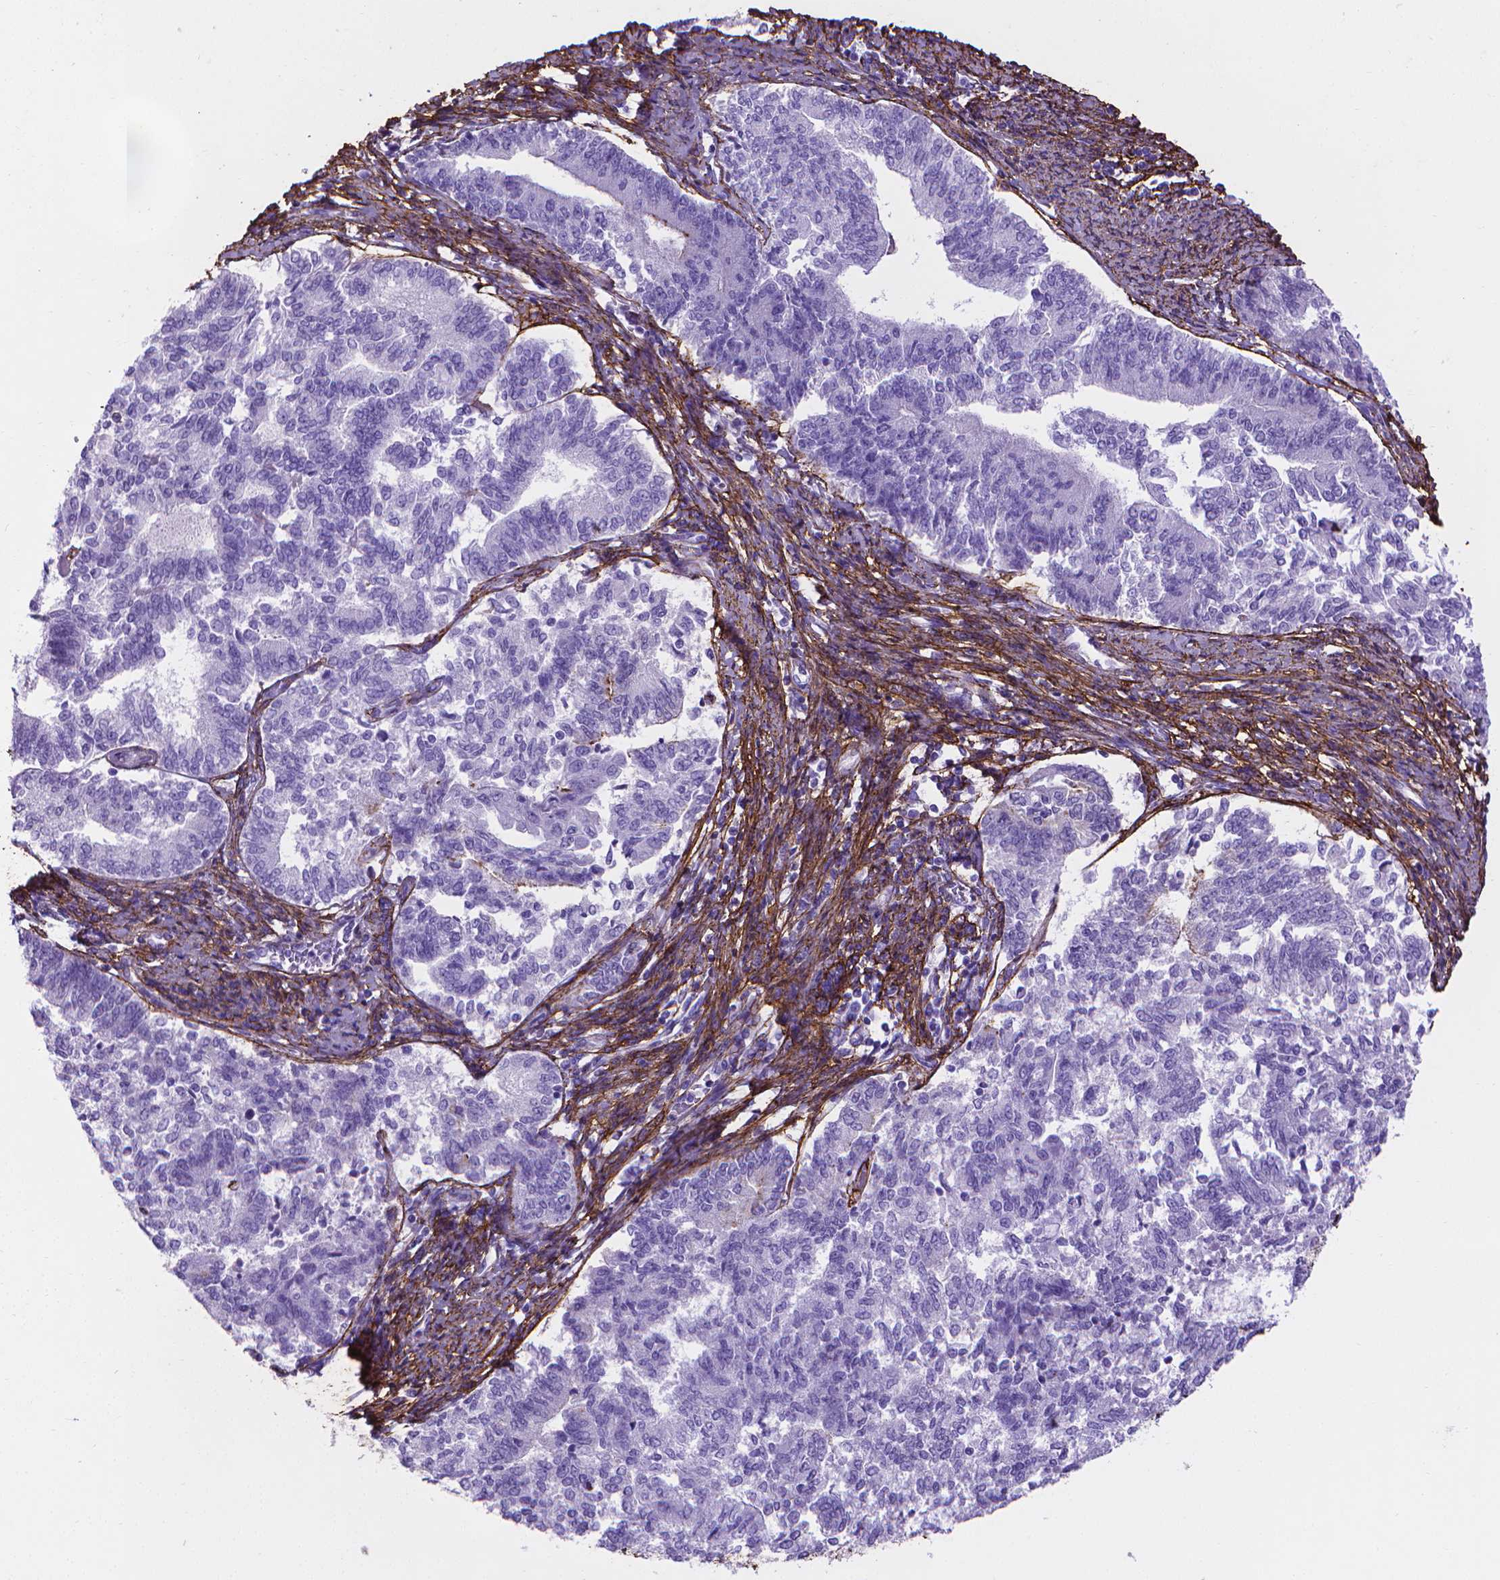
{"staining": {"intensity": "negative", "quantity": "none", "location": "none"}, "tissue": "endometrial cancer", "cell_type": "Tumor cells", "image_type": "cancer", "snomed": [{"axis": "morphology", "description": "Adenocarcinoma, NOS"}, {"axis": "topography", "description": "Endometrium"}], "caption": "Immunohistochemistry of endometrial cancer shows no staining in tumor cells. (Brightfield microscopy of DAB immunohistochemistry at high magnification).", "gene": "MFAP2", "patient": {"sex": "female", "age": 65}}